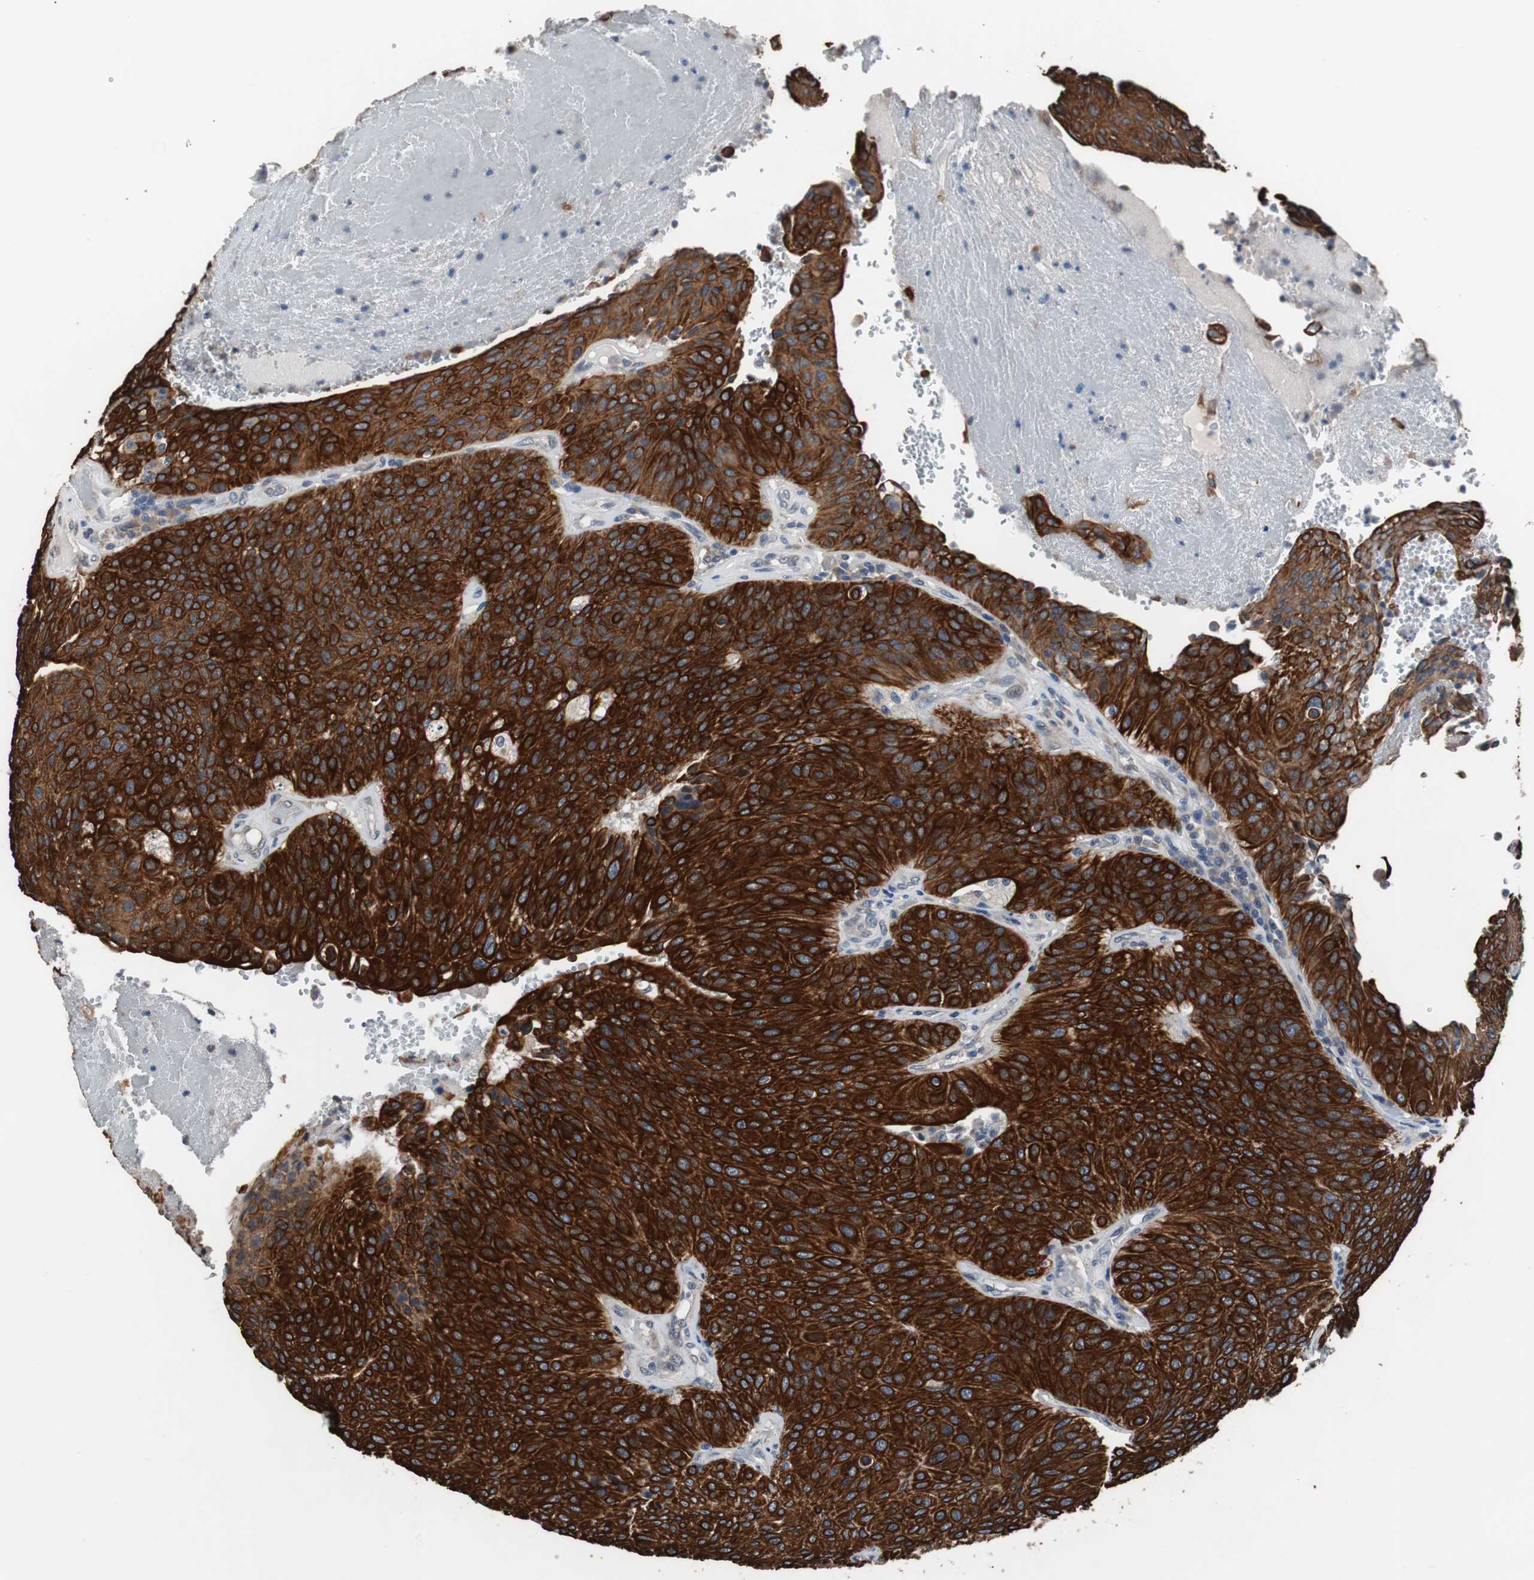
{"staining": {"intensity": "strong", "quantity": ">75%", "location": "cytoplasmic/membranous"}, "tissue": "urothelial cancer", "cell_type": "Tumor cells", "image_type": "cancer", "snomed": [{"axis": "morphology", "description": "Urothelial carcinoma, High grade"}, {"axis": "topography", "description": "Urinary bladder"}], "caption": "Protein positivity by immunohistochemistry exhibits strong cytoplasmic/membranous staining in about >75% of tumor cells in urothelial cancer.", "gene": "USP10", "patient": {"sex": "male", "age": 66}}